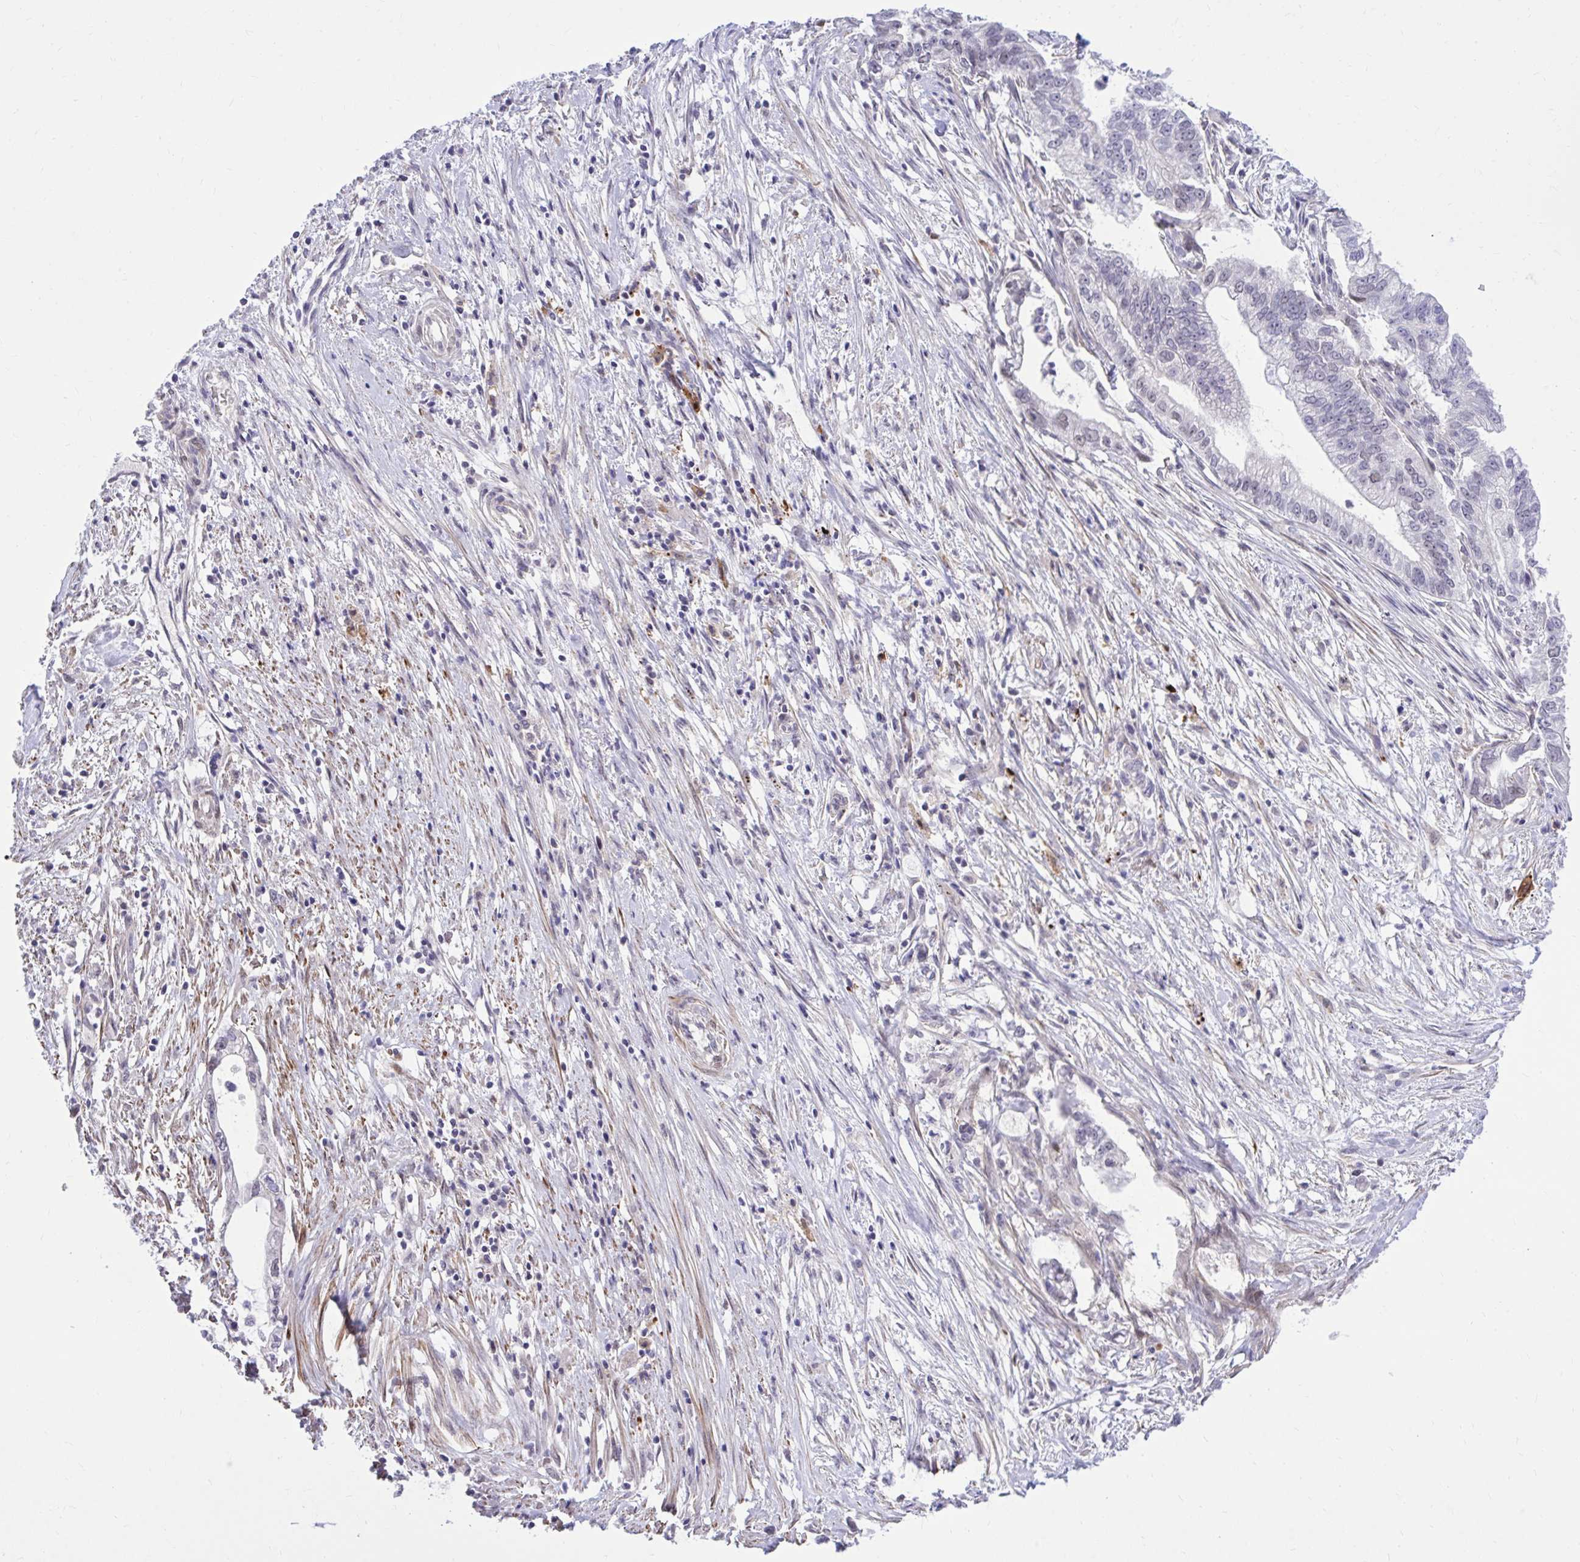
{"staining": {"intensity": "negative", "quantity": "none", "location": "none"}, "tissue": "pancreatic cancer", "cell_type": "Tumor cells", "image_type": "cancer", "snomed": [{"axis": "morphology", "description": "Adenocarcinoma, NOS"}, {"axis": "topography", "description": "Pancreas"}], "caption": "This is an IHC image of pancreatic adenocarcinoma. There is no staining in tumor cells.", "gene": "ZBTB25", "patient": {"sex": "male", "age": 70}}